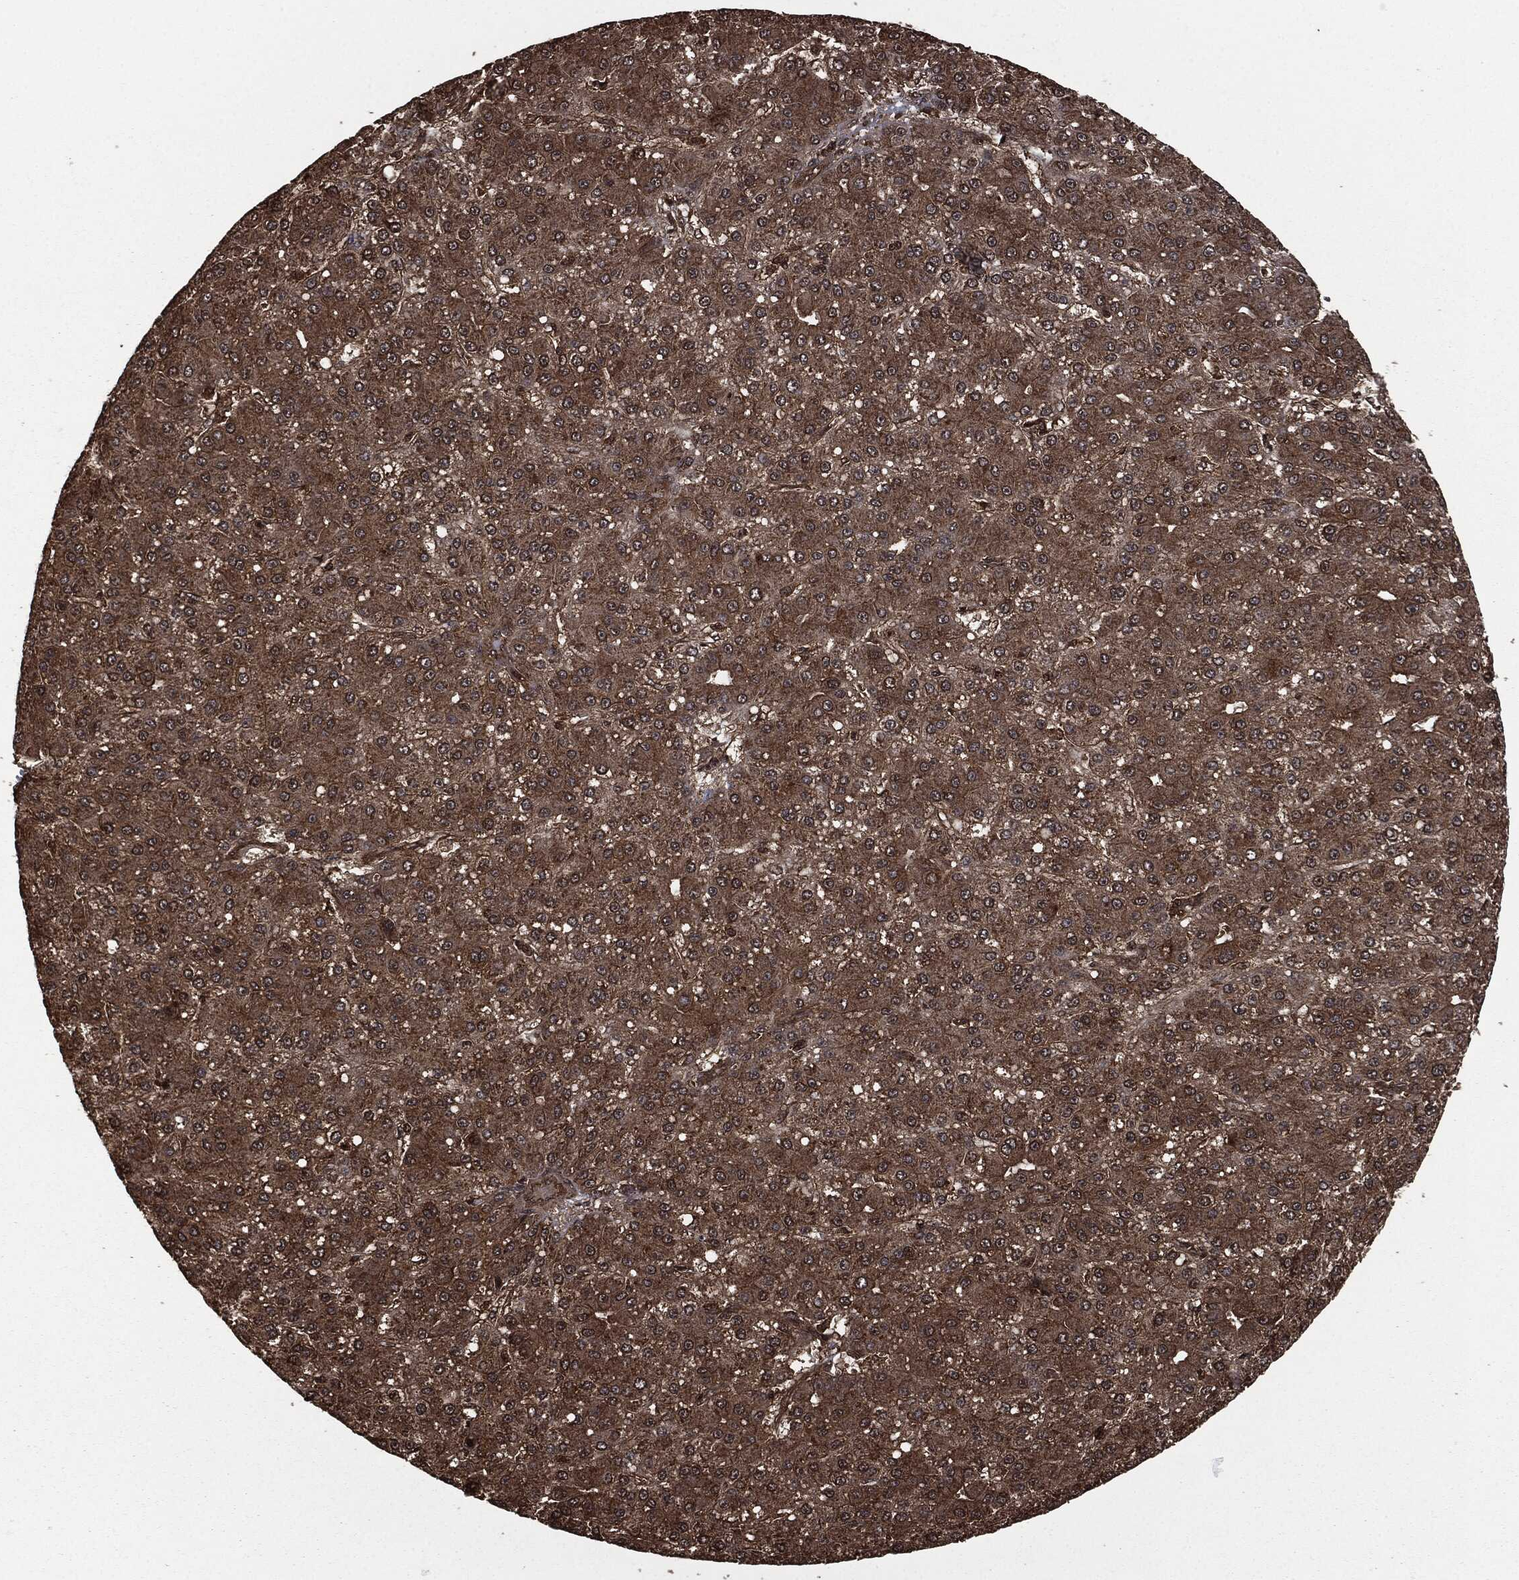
{"staining": {"intensity": "moderate", "quantity": ">75%", "location": "cytoplasmic/membranous"}, "tissue": "liver cancer", "cell_type": "Tumor cells", "image_type": "cancer", "snomed": [{"axis": "morphology", "description": "Carcinoma, Hepatocellular, NOS"}, {"axis": "topography", "description": "Liver"}], "caption": "Immunohistochemistry of human hepatocellular carcinoma (liver) exhibits medium levels of moderate cytoplasmic/membranous staining in approximately >75% of tumor cells. (DAB IHC with brightfield microscopy, high magnification).", "gene": "HRAS", "patient": {"sex": "male", "age": 67}}